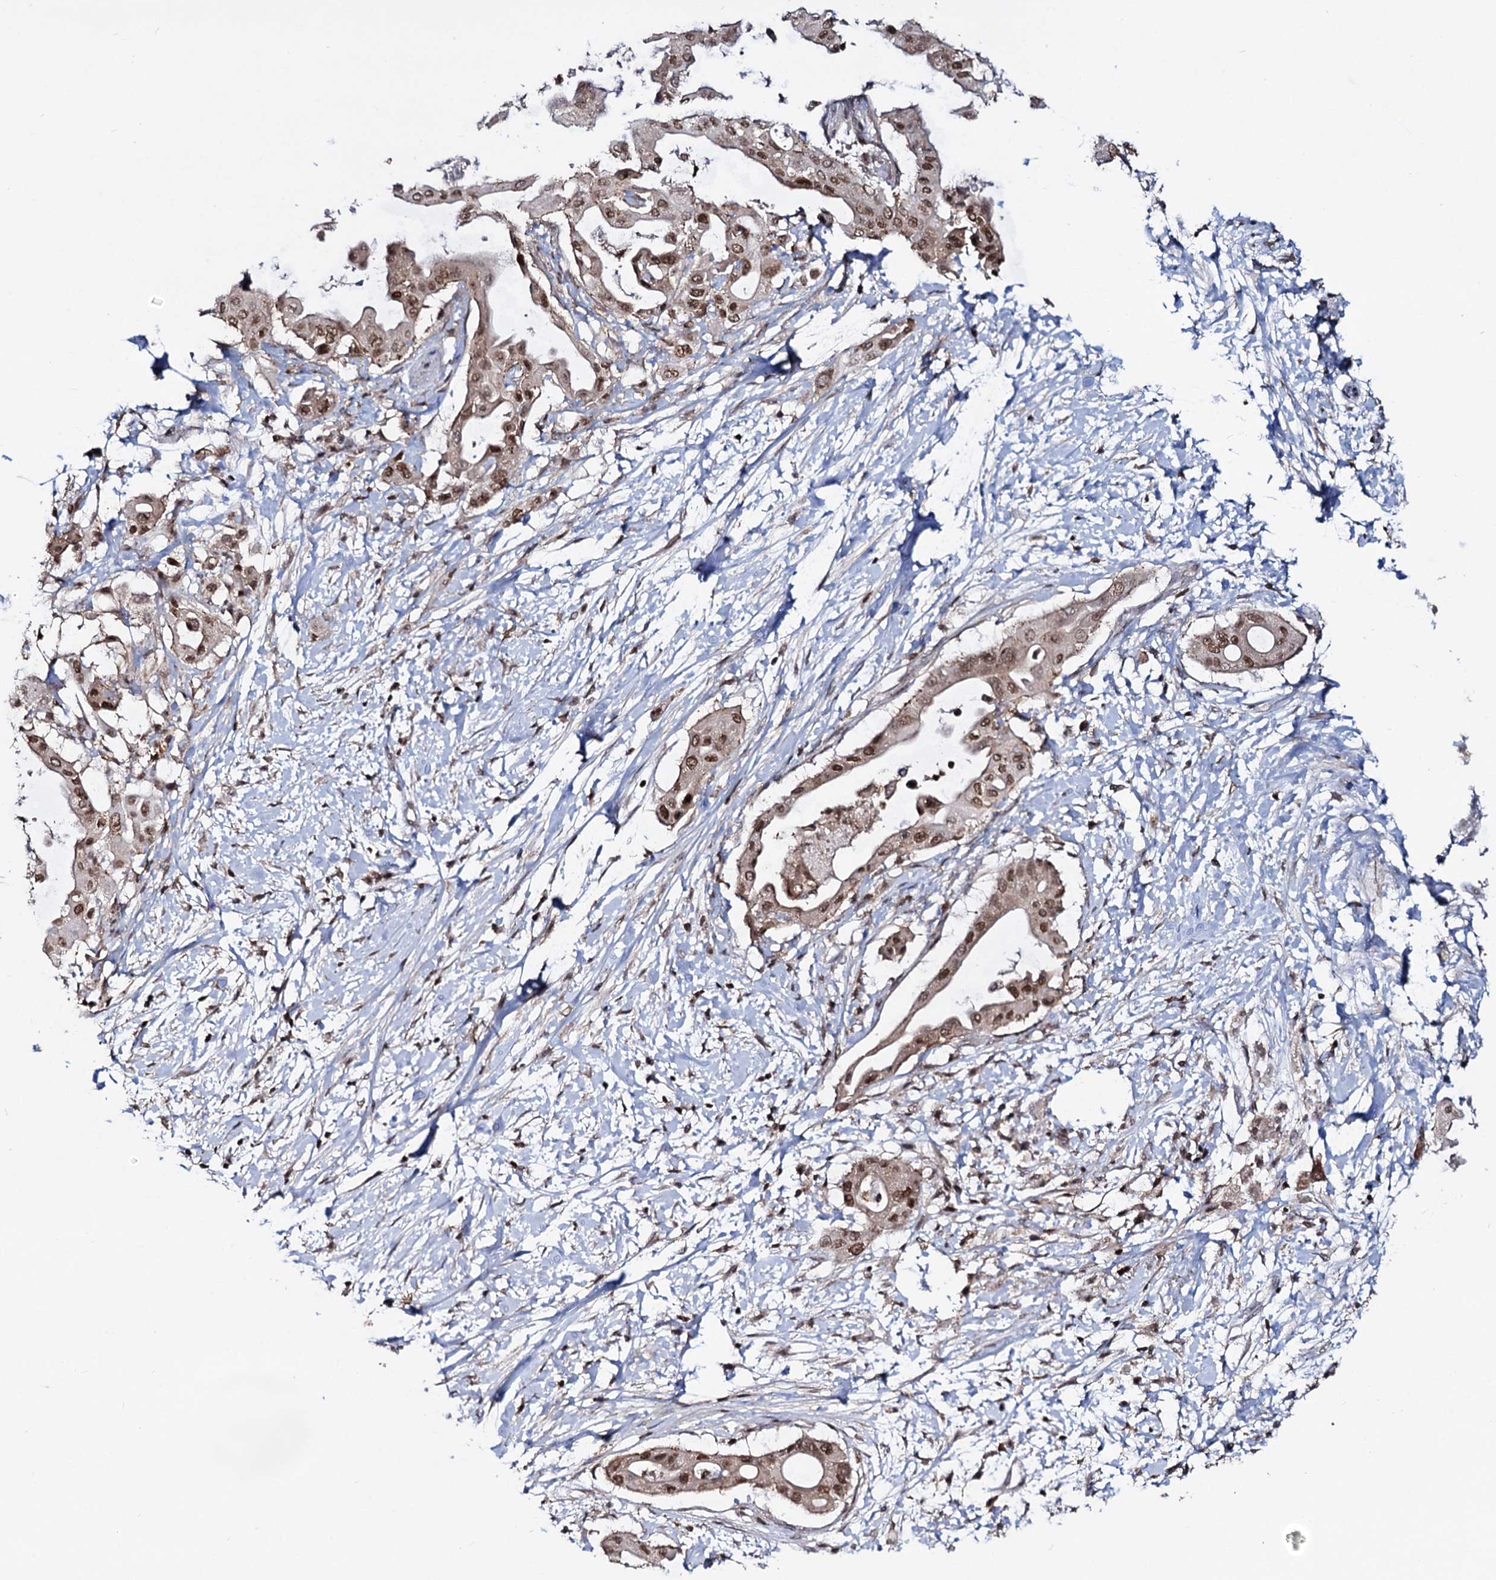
{"staining": {"intensity": "moderate", "quantity": ">75%", "location": "nuclear"}, "tissue": "pancreatic cancer", "cell_type": "Tumor cells", "image_type": "cancer", "snomed": [{"axis": "morphology", "description": "Adenocarcinoma, NOS"}, {"axis": "topography", "description": "Pancreas"}], "caption": "Human pancreatic adenocarcinoma stained for a protein (brown) reveals moderate nuclear positive positivity in approximately >75% of tumor cells.", "gene": "SMCHD1", "patient": {"sex": "male", "age": 68}}